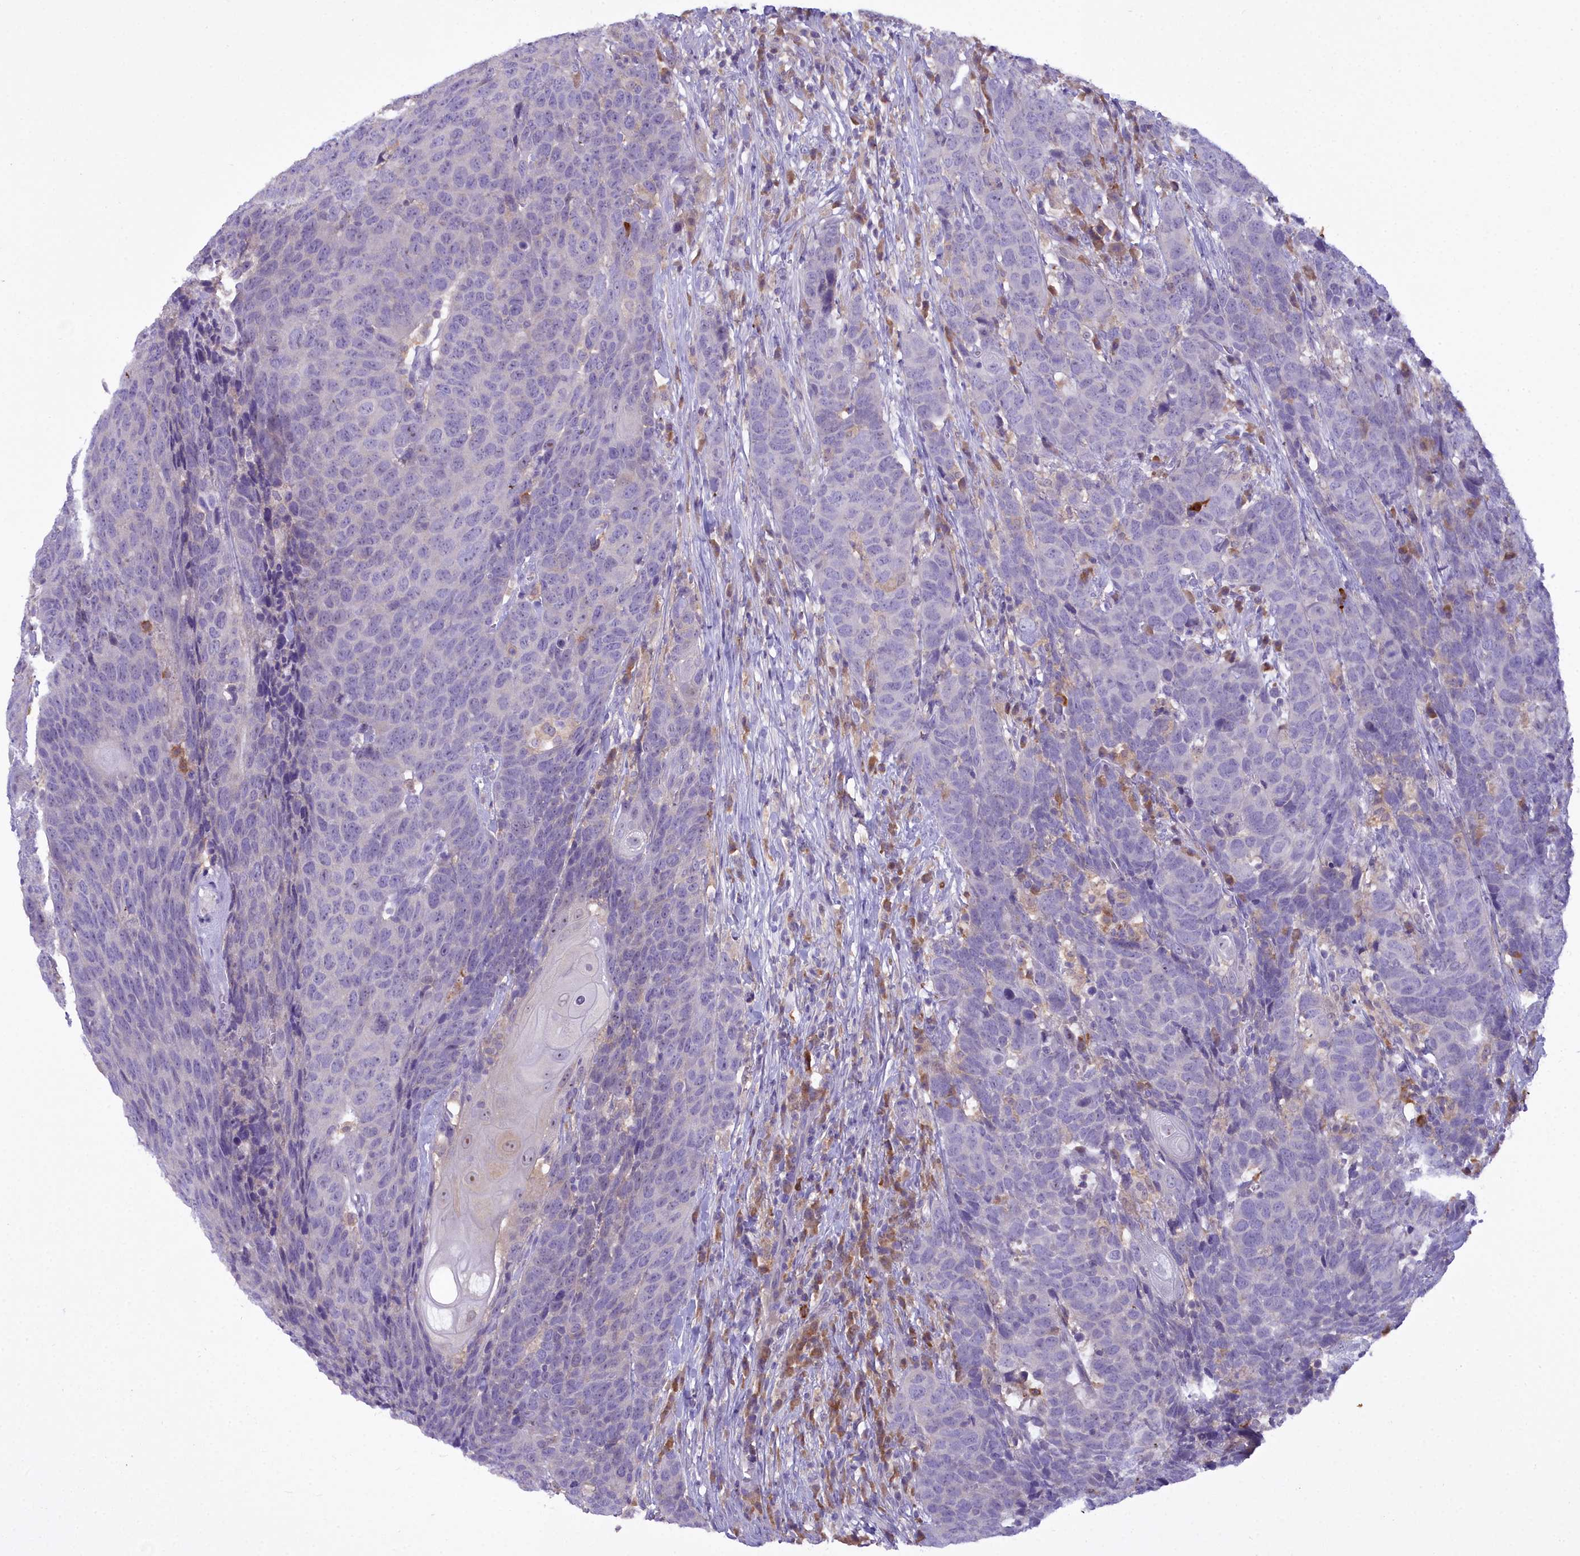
{"staining": {"intensity": "negative", "quantity": "none", "location": "none"}, "tissue": "head and neck cancer", "cell_type": "Tumor cells", "image_type": "cancer", "snomed": [{"axis": "morphology", "description": "Squamous cell carcinoma, NOS"}, {"axis": "topography", "description": "Head-Neck"}], "caption": "This micrograph is of head and neck cancer (squamous cell carcinoma) stained with IHC to label a protein in brown with the nuclei are counter-stained blue. There is no staining in tumor cells.", "gene": "BLNK", "patient": {"sex": "male", "age": 66}}